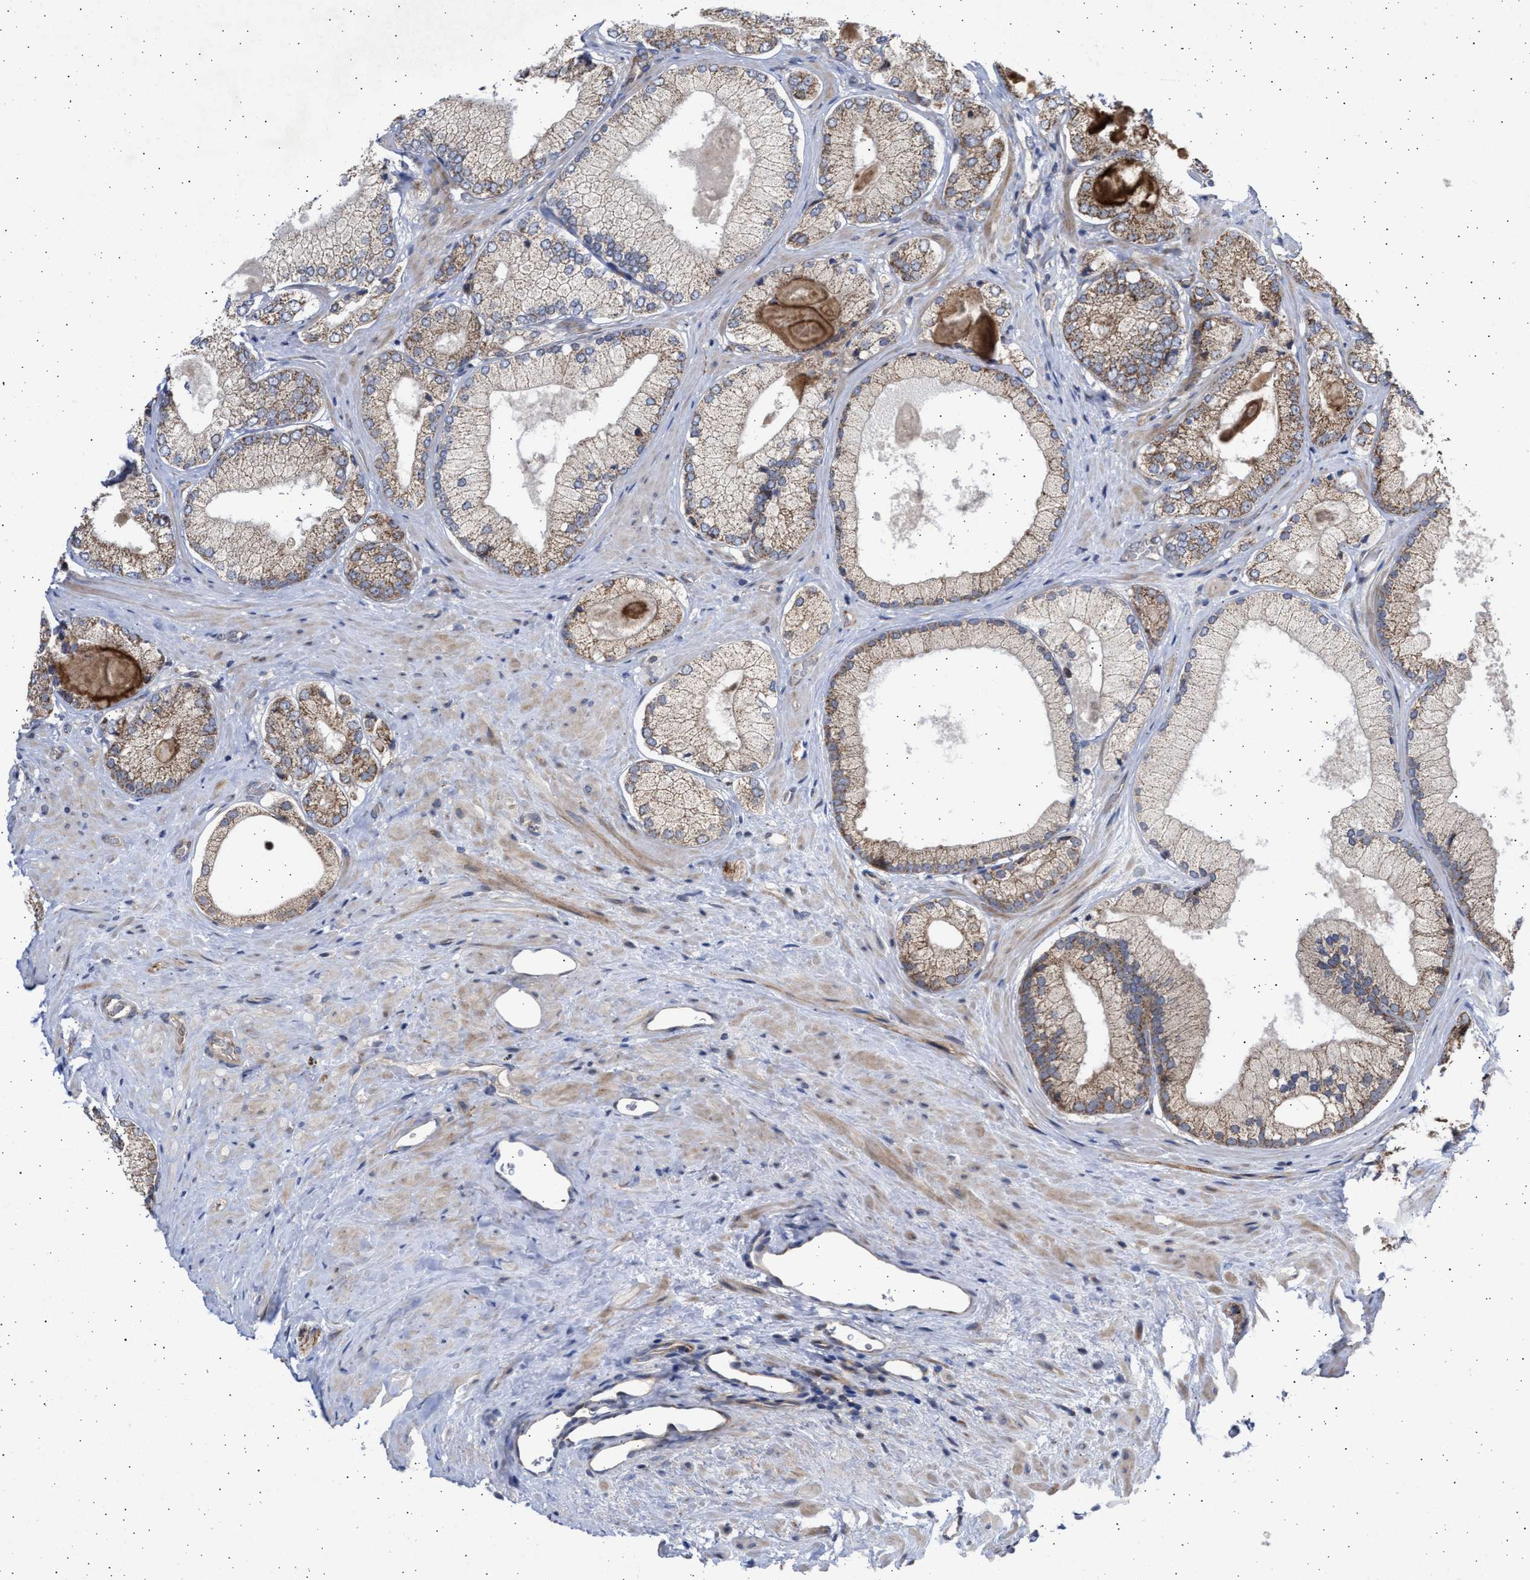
{"staining": {"intensity": "weak", "quantity": ">75%", "location": "cytoplasmic/membranous"}, "tissue": "prostate cancer", "cell_type": "Tumor cells", "image_type": "cancer", "snomed": [{"axis": "morphology", "description": "Adenocarcinoma, Low grade"}, {"axis": "topography", "description": "Prostate"}], "caption": "A photomicrograph of human adenocarcinoma (low-grade) (prostate) stained for a protein shows weak cytoplasmic/membranous brown staining in tumor cells. The staining was performed using DAB (3,3'-diaminobenzidine) to visualize the protein expression in brown, while the nuclei were stained in blue with hematoxylin (Magnification: 20x).", "gene": "TTC19", "patient": {"sex": "male", "age": 65}}